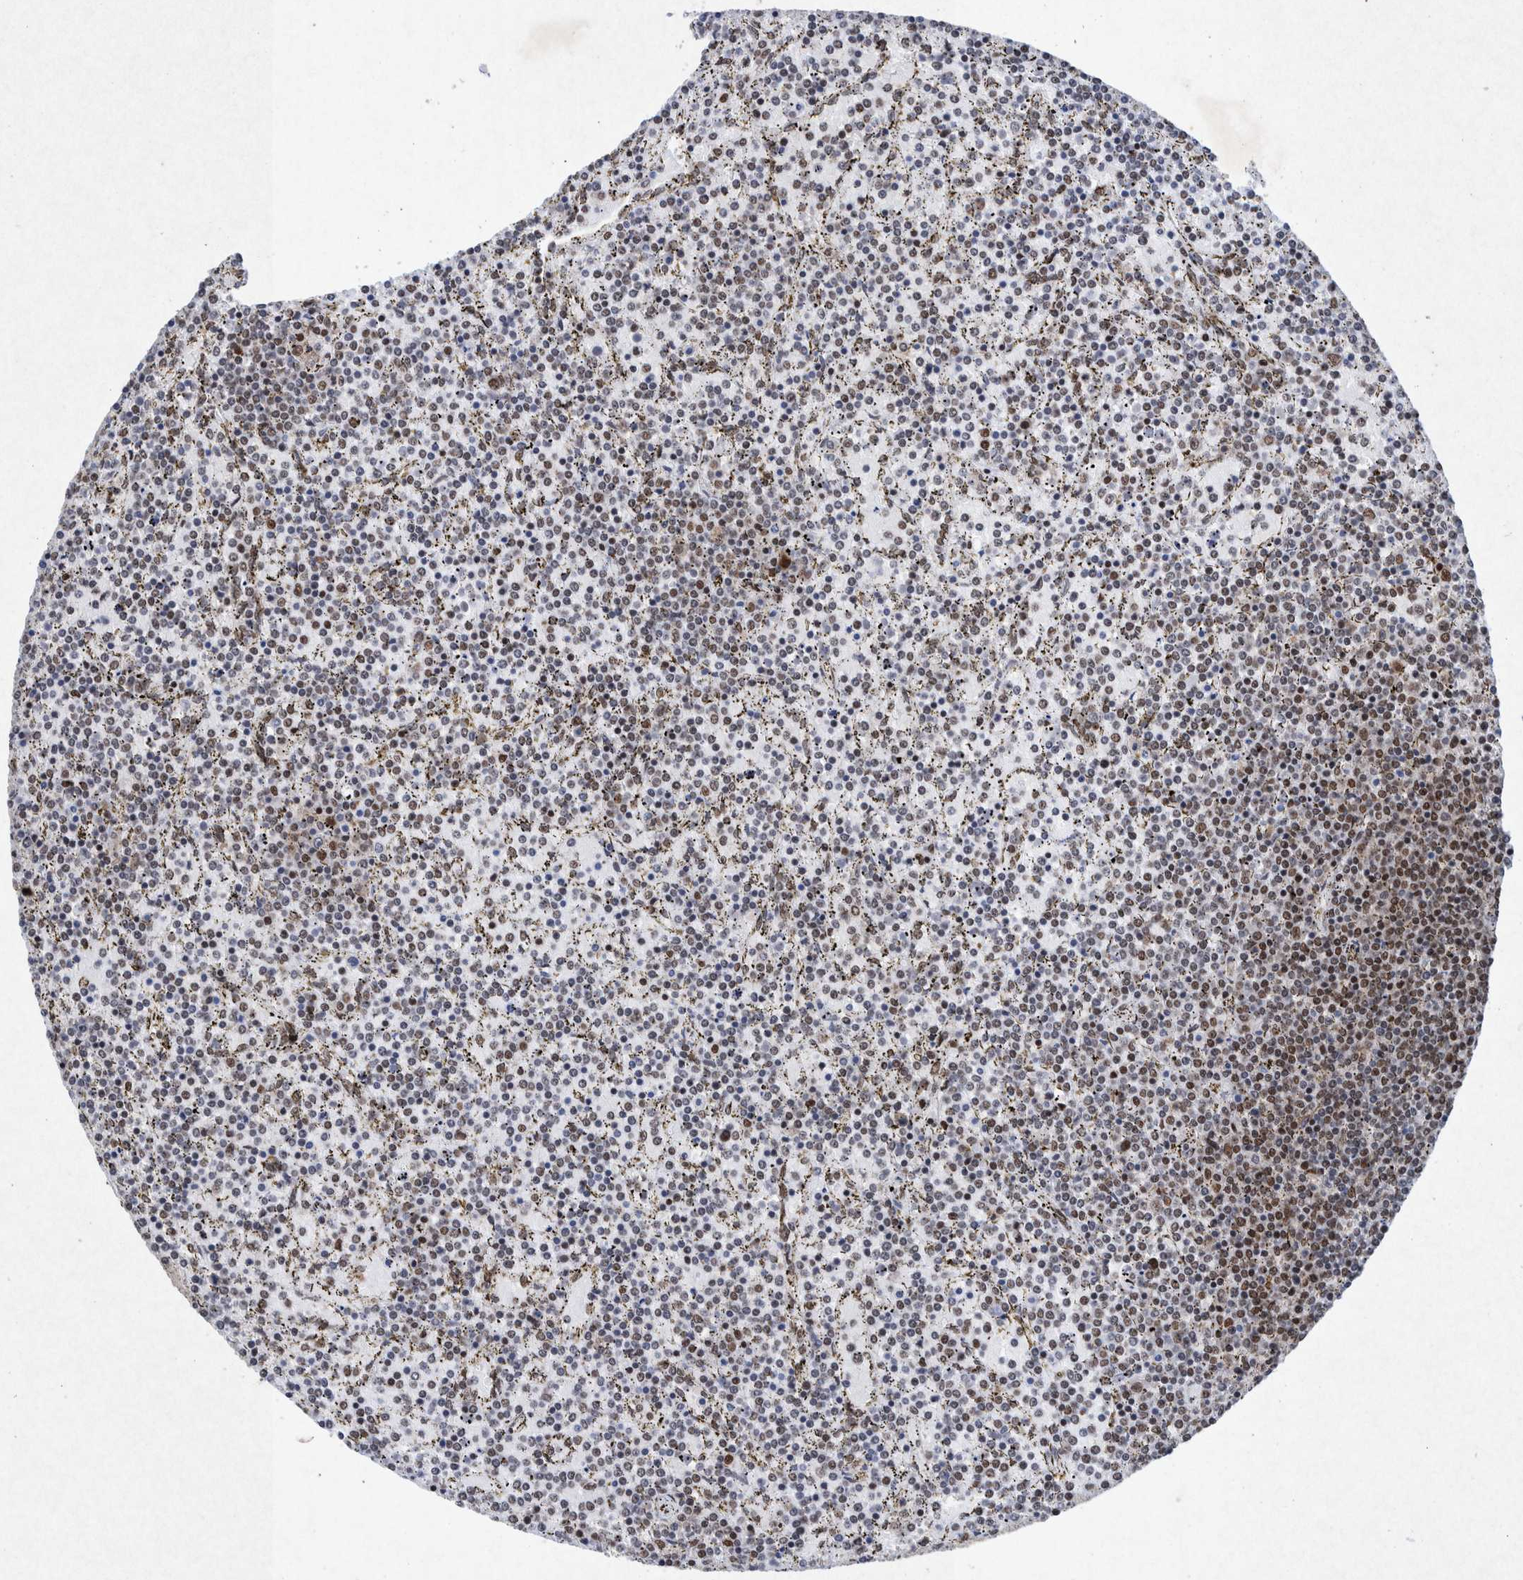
{"staining": {"intensity": "weak", "quantity": "25%-75%", "location": "nuclear"}, "tissue": "lymphoma", "cell_type": "Tumor cells", "image_type": "cancer", "snomed": [{"axis": "morphology", "description": "Malignant lymphoma, non-Hodgkin's type, Low grade"}, {"axis": "topography", "description": "Spleen"}], "caption": "IHC of malignant lymphoma, non-Hodgkin's type (low-grade) exhibits low levels of weak nuclear positivity in approximately 25%-75% of tumor cells.", "gene": "TAF10", "patient": {"sex": "female", "age": 77}}